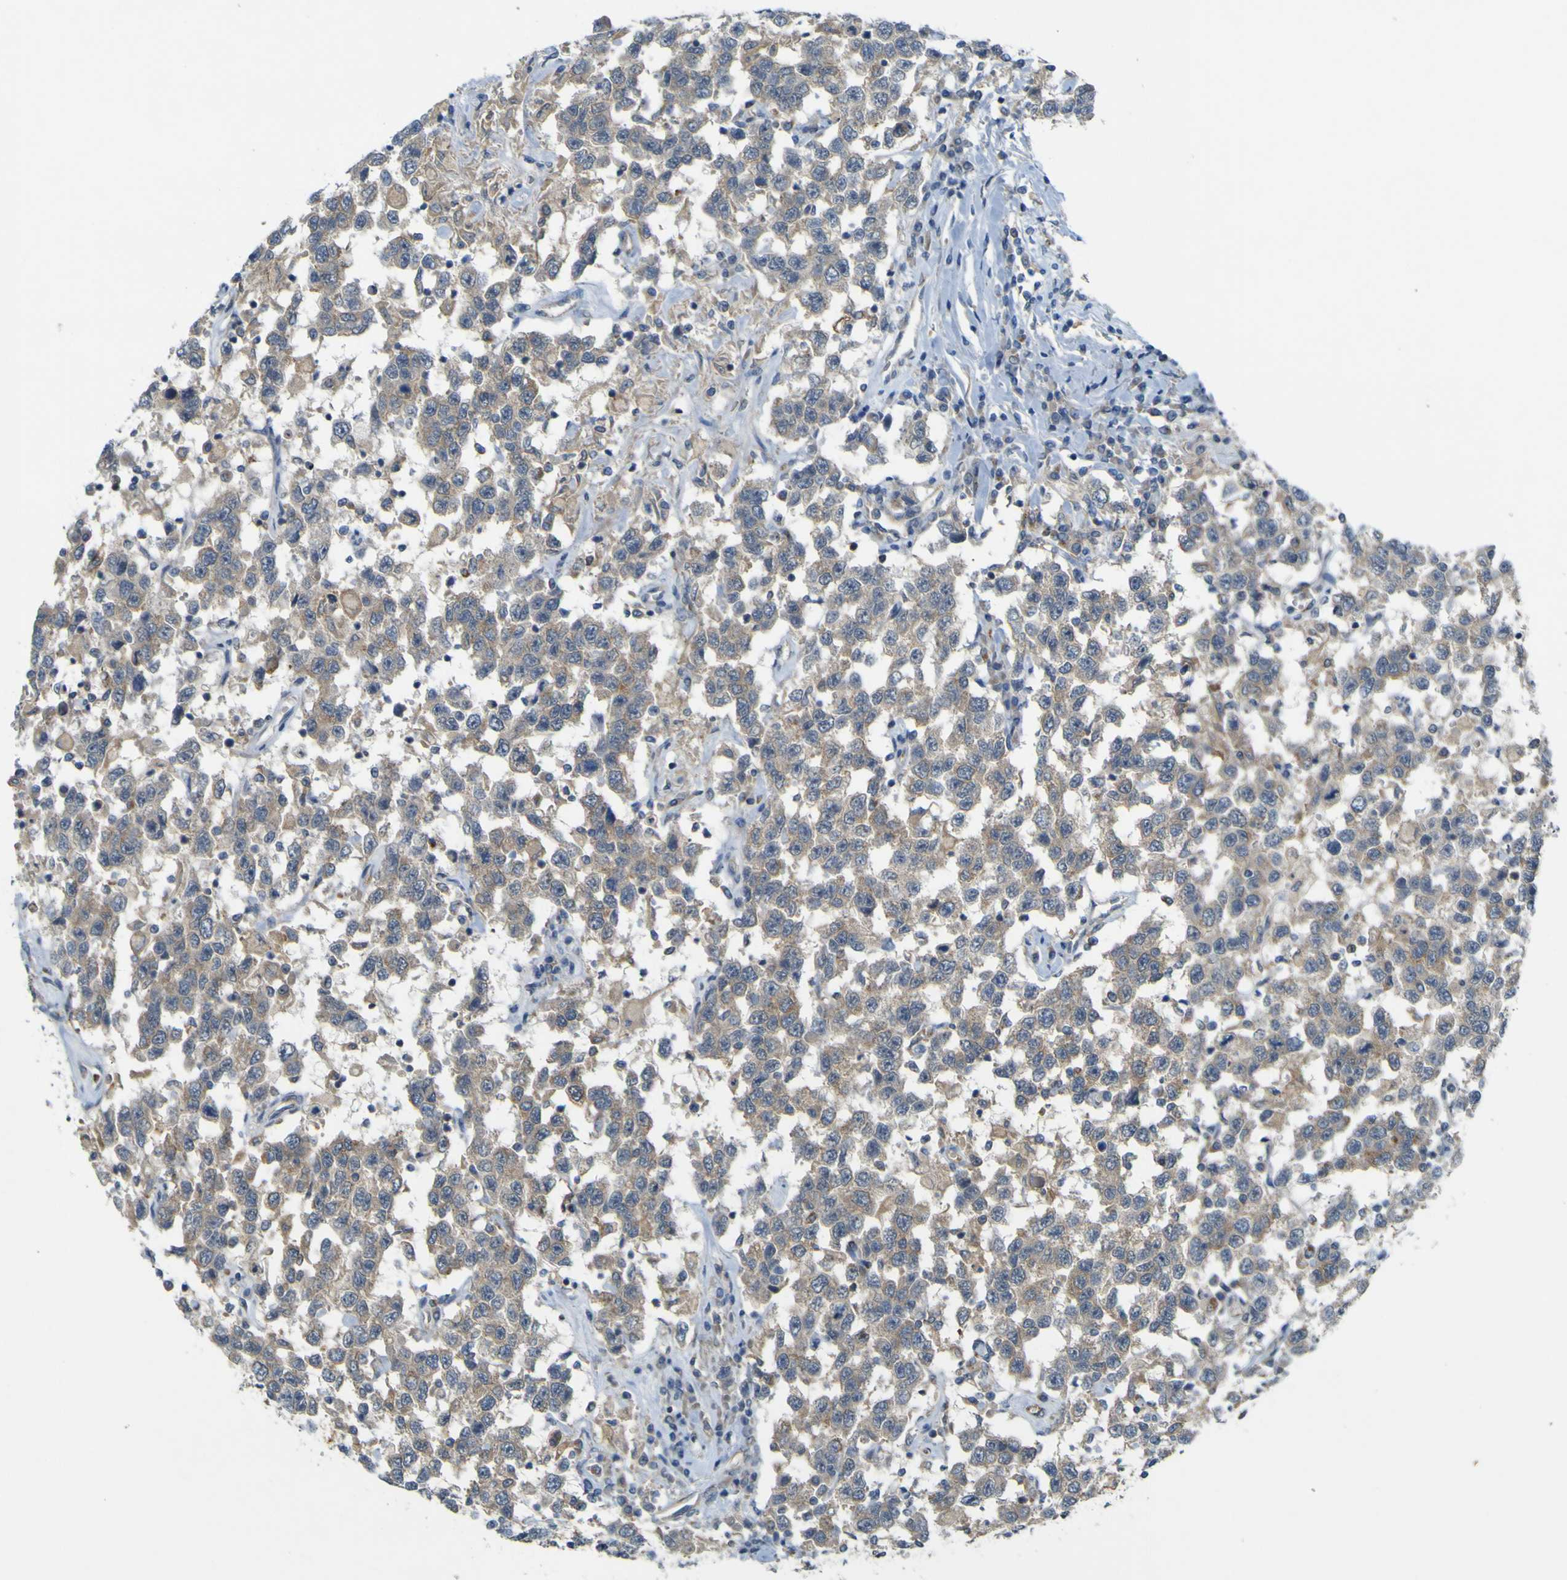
{"staining": {"intensity": "negative", "quantity": "none", "location": "none"}, "tissue": "testis cancer", "cell_type": "Tumor cells", "image_type": "cancer", "snomed": [{"axis": "morphology", "description": "Seminoma, NOS"}, {"axis": "topography", "description": "Testis"}], "caption": "An immunohistochemistry (IHC) photomicrograph of testis seminoma is shown. There is no staining in tumor cells of testis seminoma.", "gene": "IGF2R", "patient": {"sex": "male", "age": 41}}